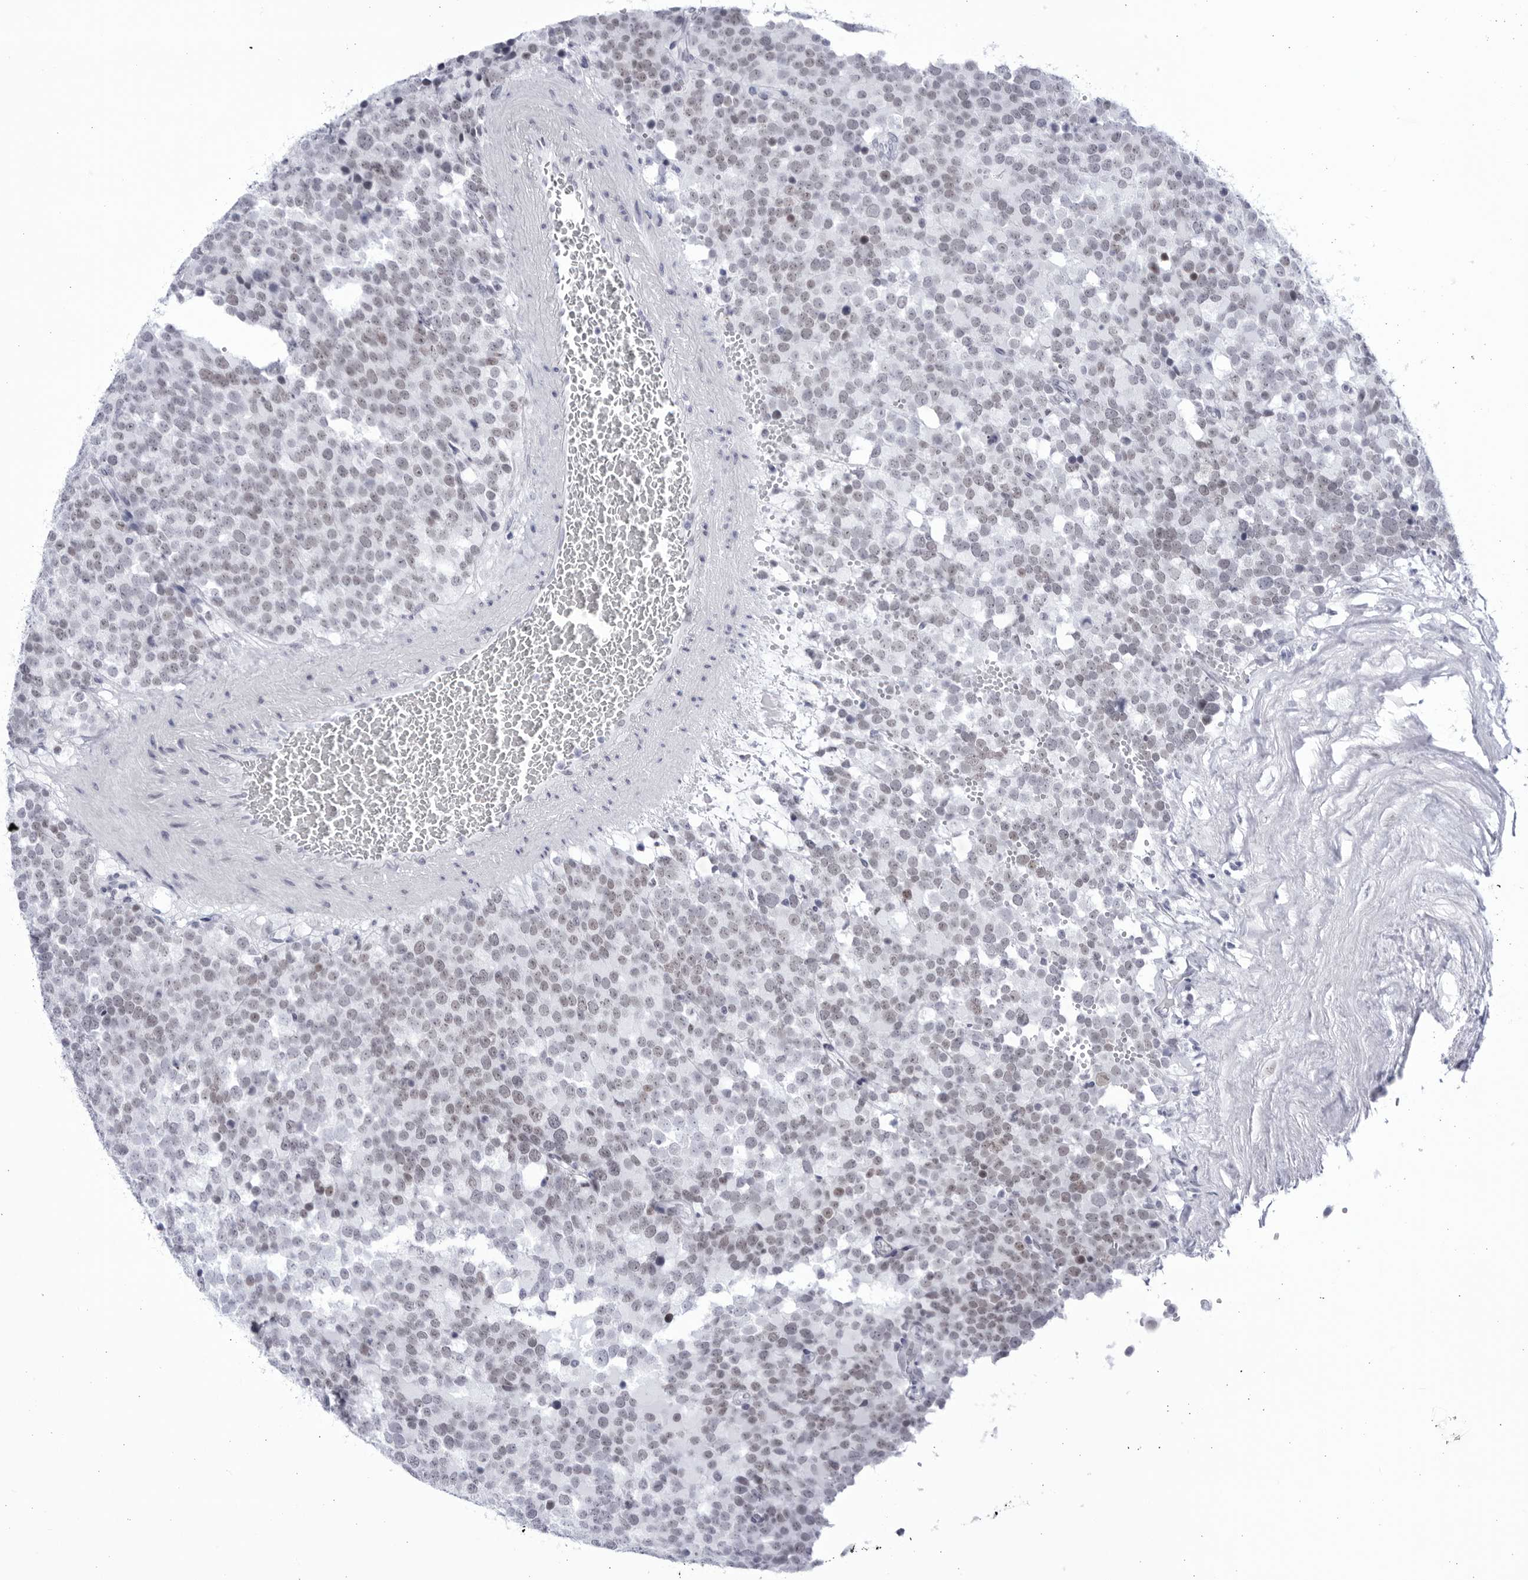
{"staining": {"intensity": "weak", "quantity": "25%-75%", "location": "nuclear"}, "tissue": "testis cancer", "cell_type": "Tumor cells", "image_type": "cancer", "snomed": [{"axis": "morphology", "description": "Seminoma, NOS"}, {"axis": "topography", "description": "Testis"}], "caption": "Immunohistochemical staining of human seminoma (testis) reveals low levels of weak nuclear staining in about 25%-75% of tumor cells.", "gene": "CCDC181", "patient": {"sex": "male", "age": 71}}